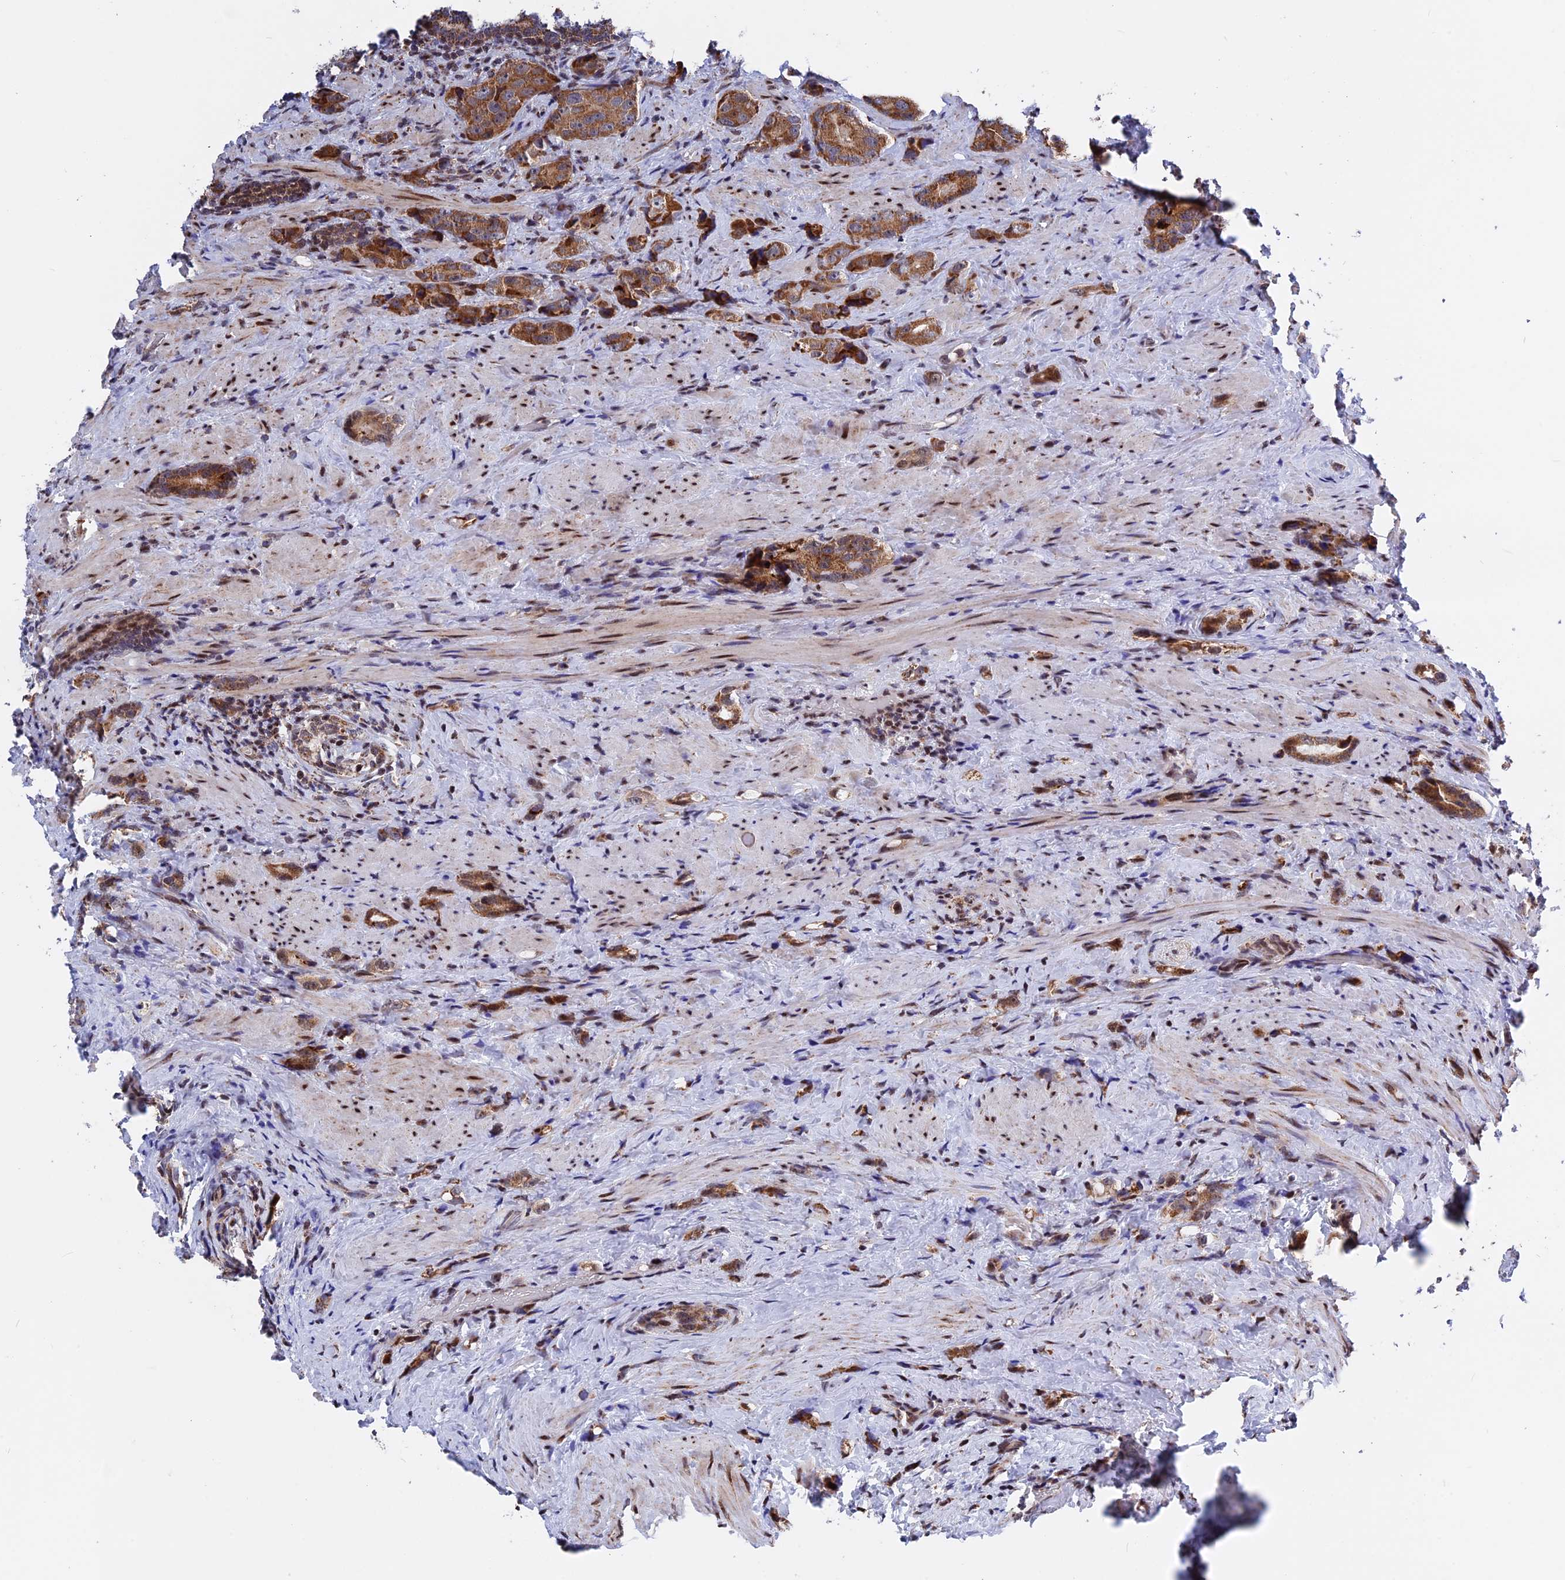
{"staining": {"intensity": "moderate", "quantity": ">75%", "location": "cytoplasmic/membranous"}, "tissue": "prostate cancer", "cell_type": "Tumor cells", "image_type": "cancer", "snomed": [{"axis": "morphology", "description": "Adenocarcinoma, High grade"}, {"axis": "topography", "description": "Prostate"}], "caption": "Moderate cytoplasmic/membranous staining is seen in about >75% of tumor cells in prostate adenocarcinoma (high-grade). The staining was performed using DAB to visualize the protein expression in brown, while the nuclei were stained in blue with hematoxylin (Magnification: 20x).", "gene": "FAM174C", "patient": {"sex": "male", "age": 63}}